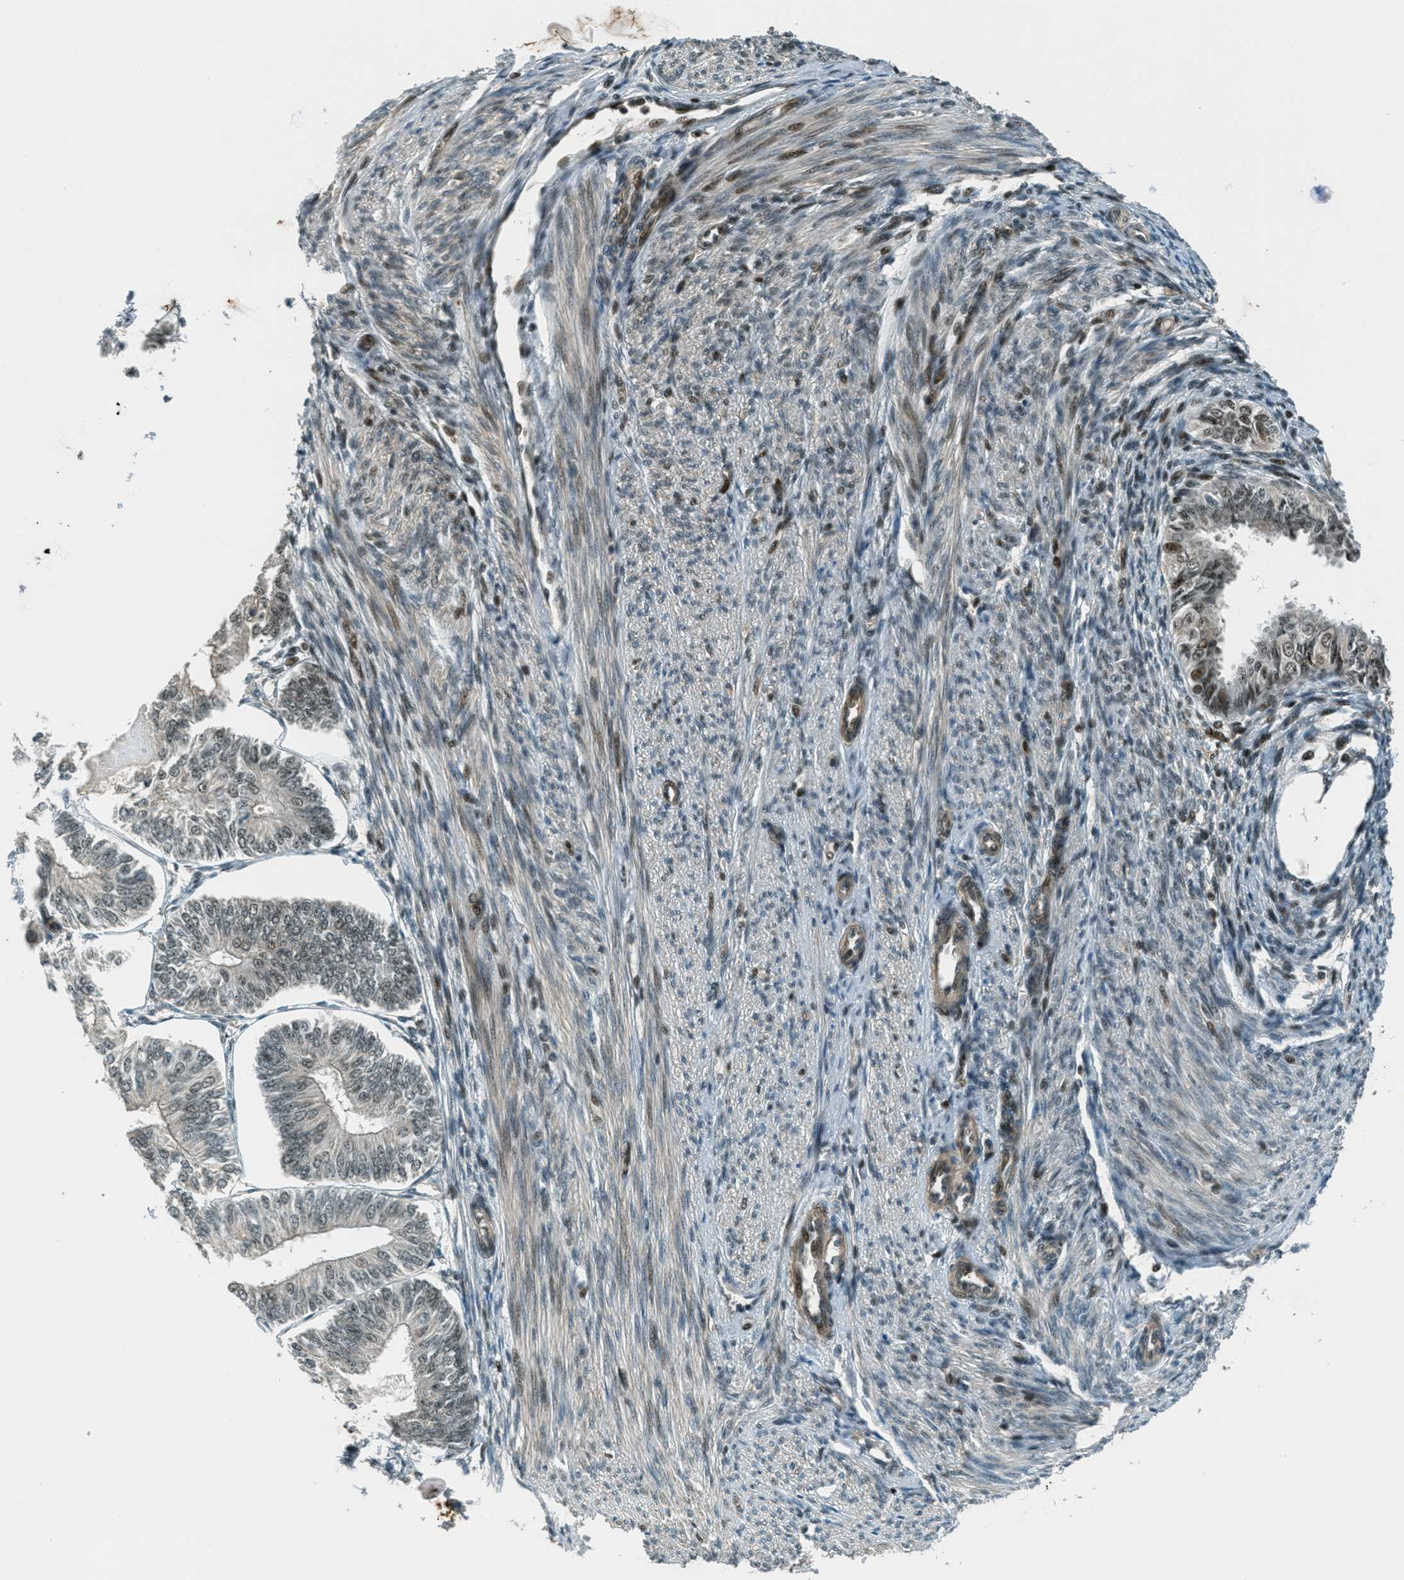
{"staining": {"intensity": "moderate", "quantity": "25%-75%", "location": "cytoplasmic/membranous,nuclear"}, "tissue": "endometrial cancer", "cell_type": "Tumor cells", "image_type": "cancer", "snomed": [{"axis": "morphology", "description": "Adenocarcinoma, NOS"}, {"axis": "topography", "description": "Endometrium"}], "caption": "A micrograph of endometrial adenocarcinoma stained for a protein displays moderate cytoplasmic/membranous and nuclear brown staining in tumor cells. The staining was performed using DAB to visualize the protein expression in brown, while the nuclei were stained in blue with hematoxylin (Magnification: 20x).", "gene": "FOXM1", "patient": {"sex": "female", "age": 58}}